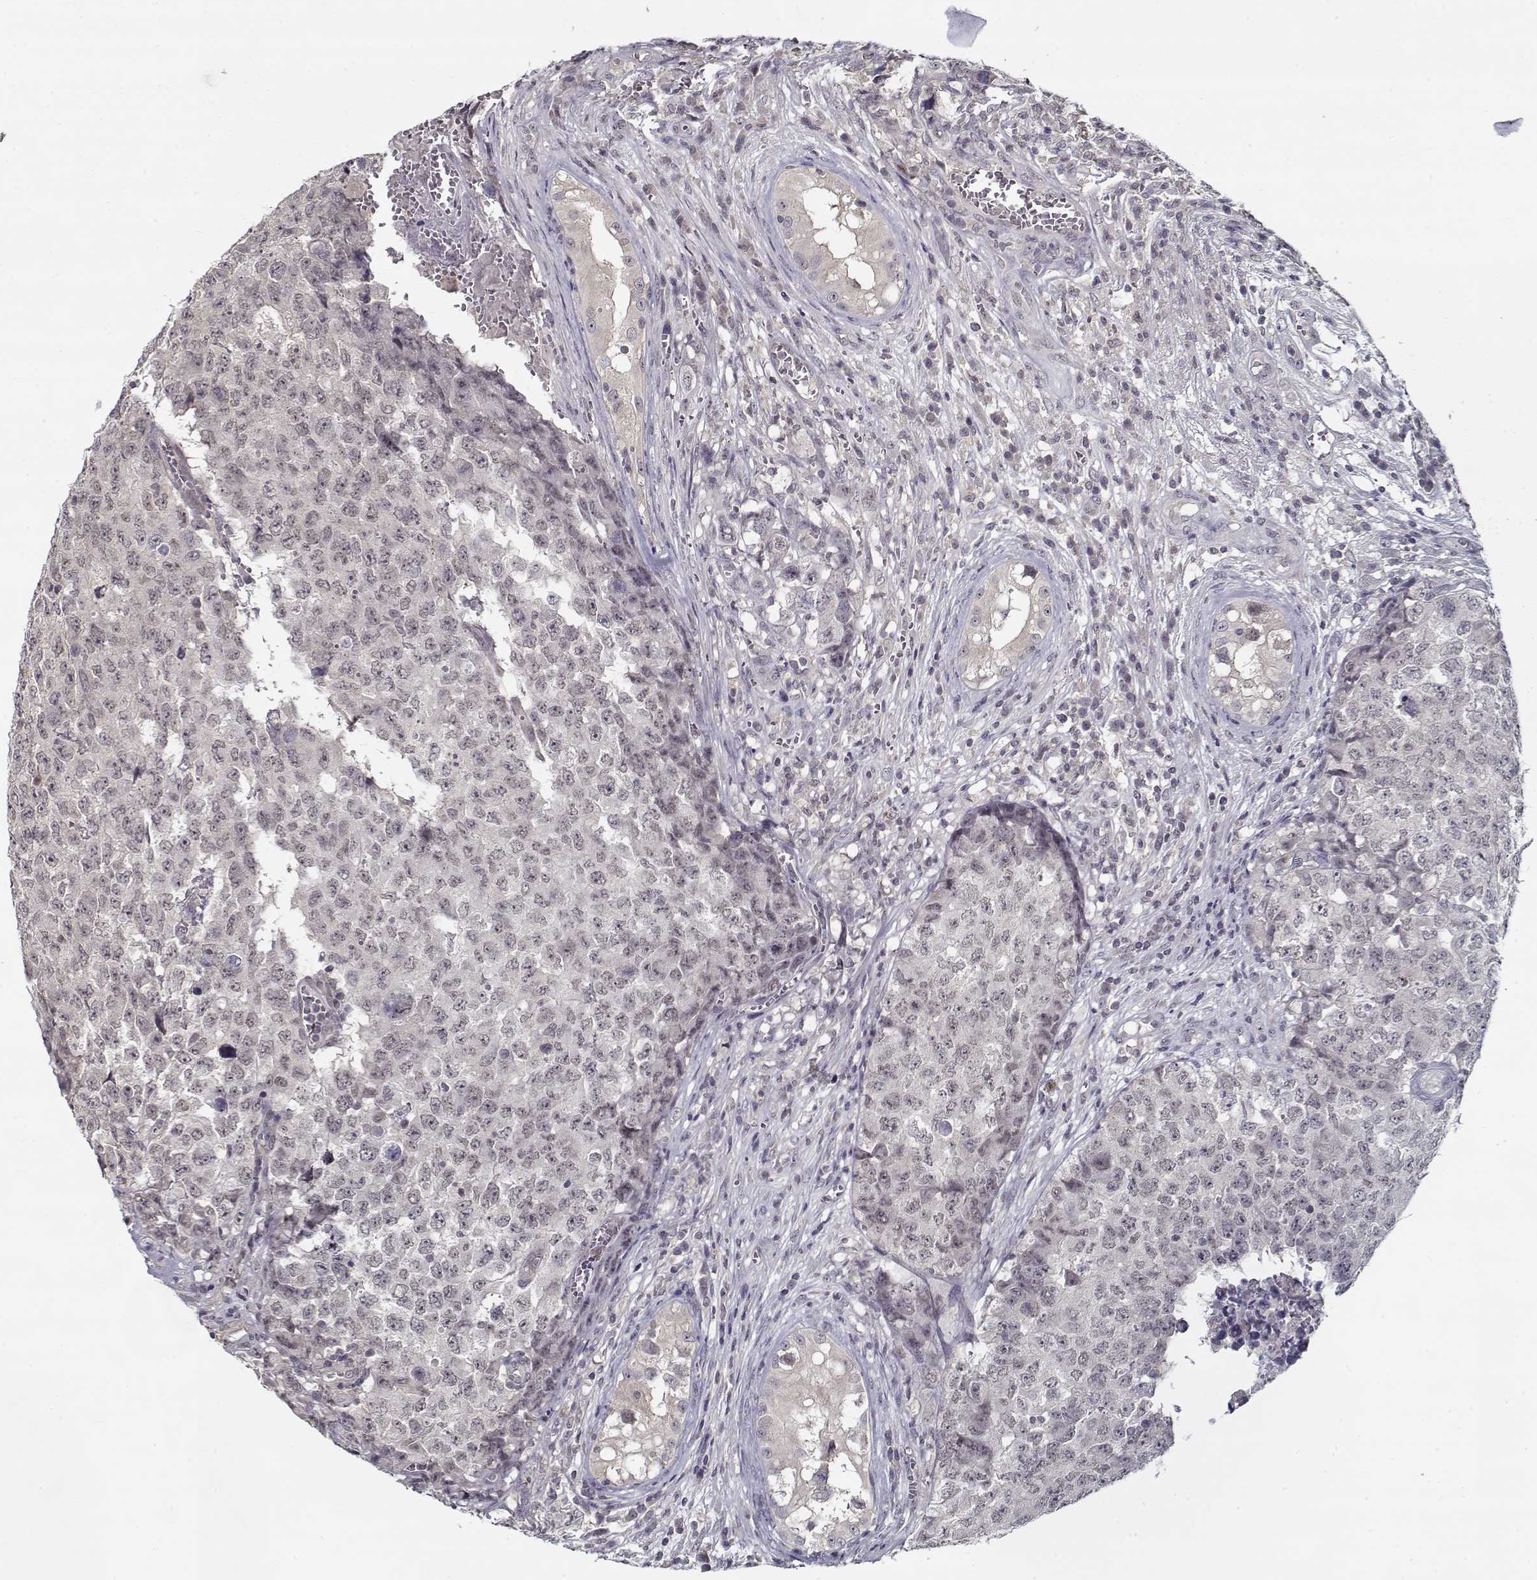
{"staining": {"intensity": "negative", "quantity": "none", "location": "none"}, "tissue": "testis cancer", "cell_type": "Tumor cells", "image_type": "cancer", "snomed": [{"axis": "morphology", "description": "Carcinoma, Embryonal, NOS"}, {"axis": "topography", "description": "Testis"}], "caption": "Tumor cells are negative for brown protein staining in embryonal carcinoma (testis).", "gene": "TESPA1", "patient": {"sex": "male", "age": 23}}